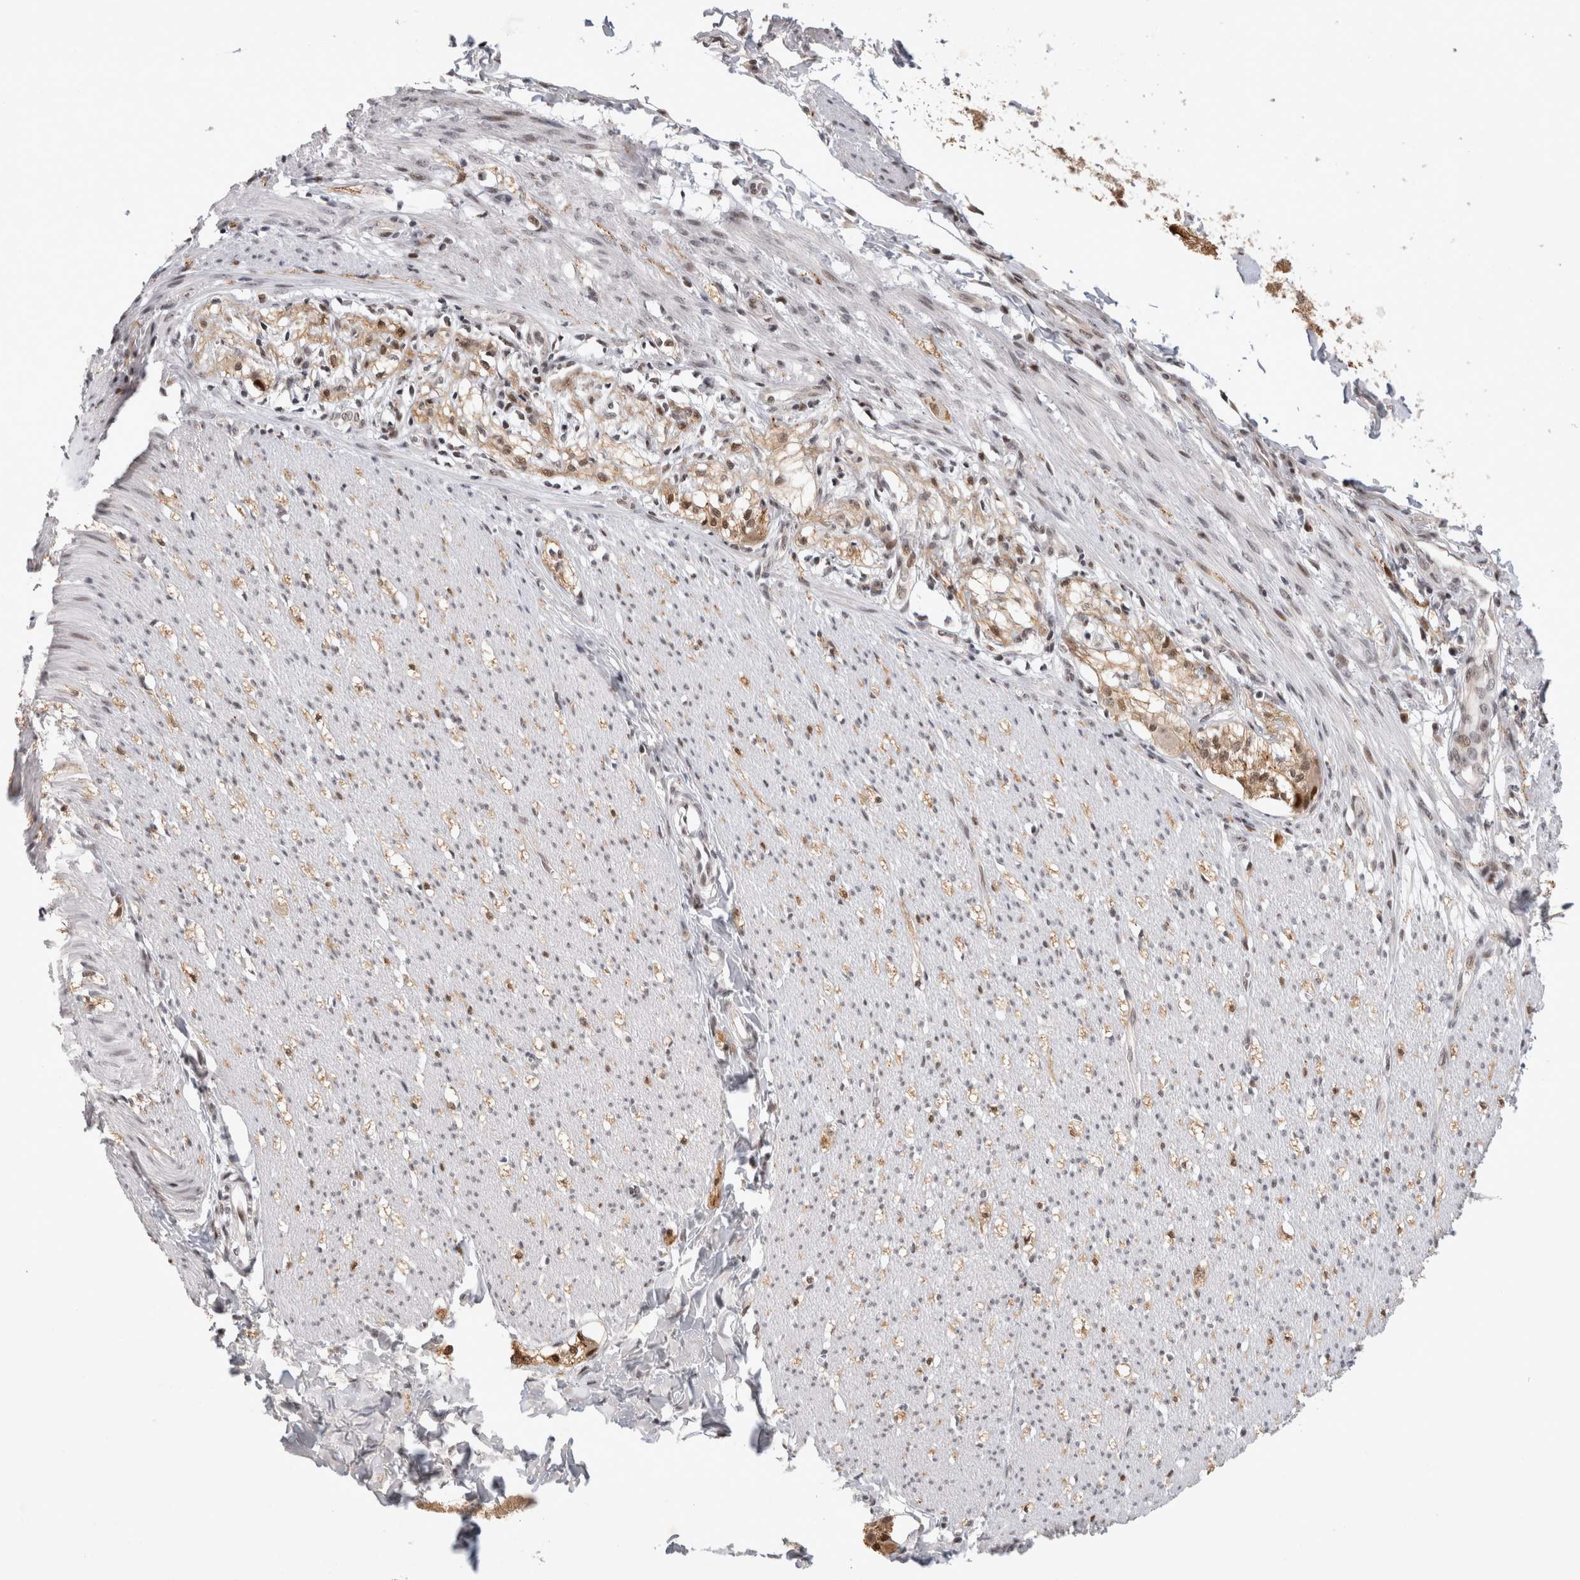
{"staining": {"intensity": "moderate", "quantity": "25%-75%", "location": "nuclear"}, "tissue": "smooth muscle", "cell_type": "Smooth muscle cells", "image_type": "normal", "snomed": [{"axis": "morphology", "description": "Normal tissue, NOS"}, {"axis": "morphology", "description": "Adenocarcinoma, NOS"}, {"axis": "topography", "description": "Smooth muscle"}, {"axis": "topography", "description": "Colon"}], "caption": "Moderate nuclear positivity is present in approximately 25%-75% of smooth muscle cells in benign smooth muscle. (Brightfield microscopy of DAB IHC at high magnification).", "gene": "HESX1", "patient": {"sex": "male", "age": 14}}